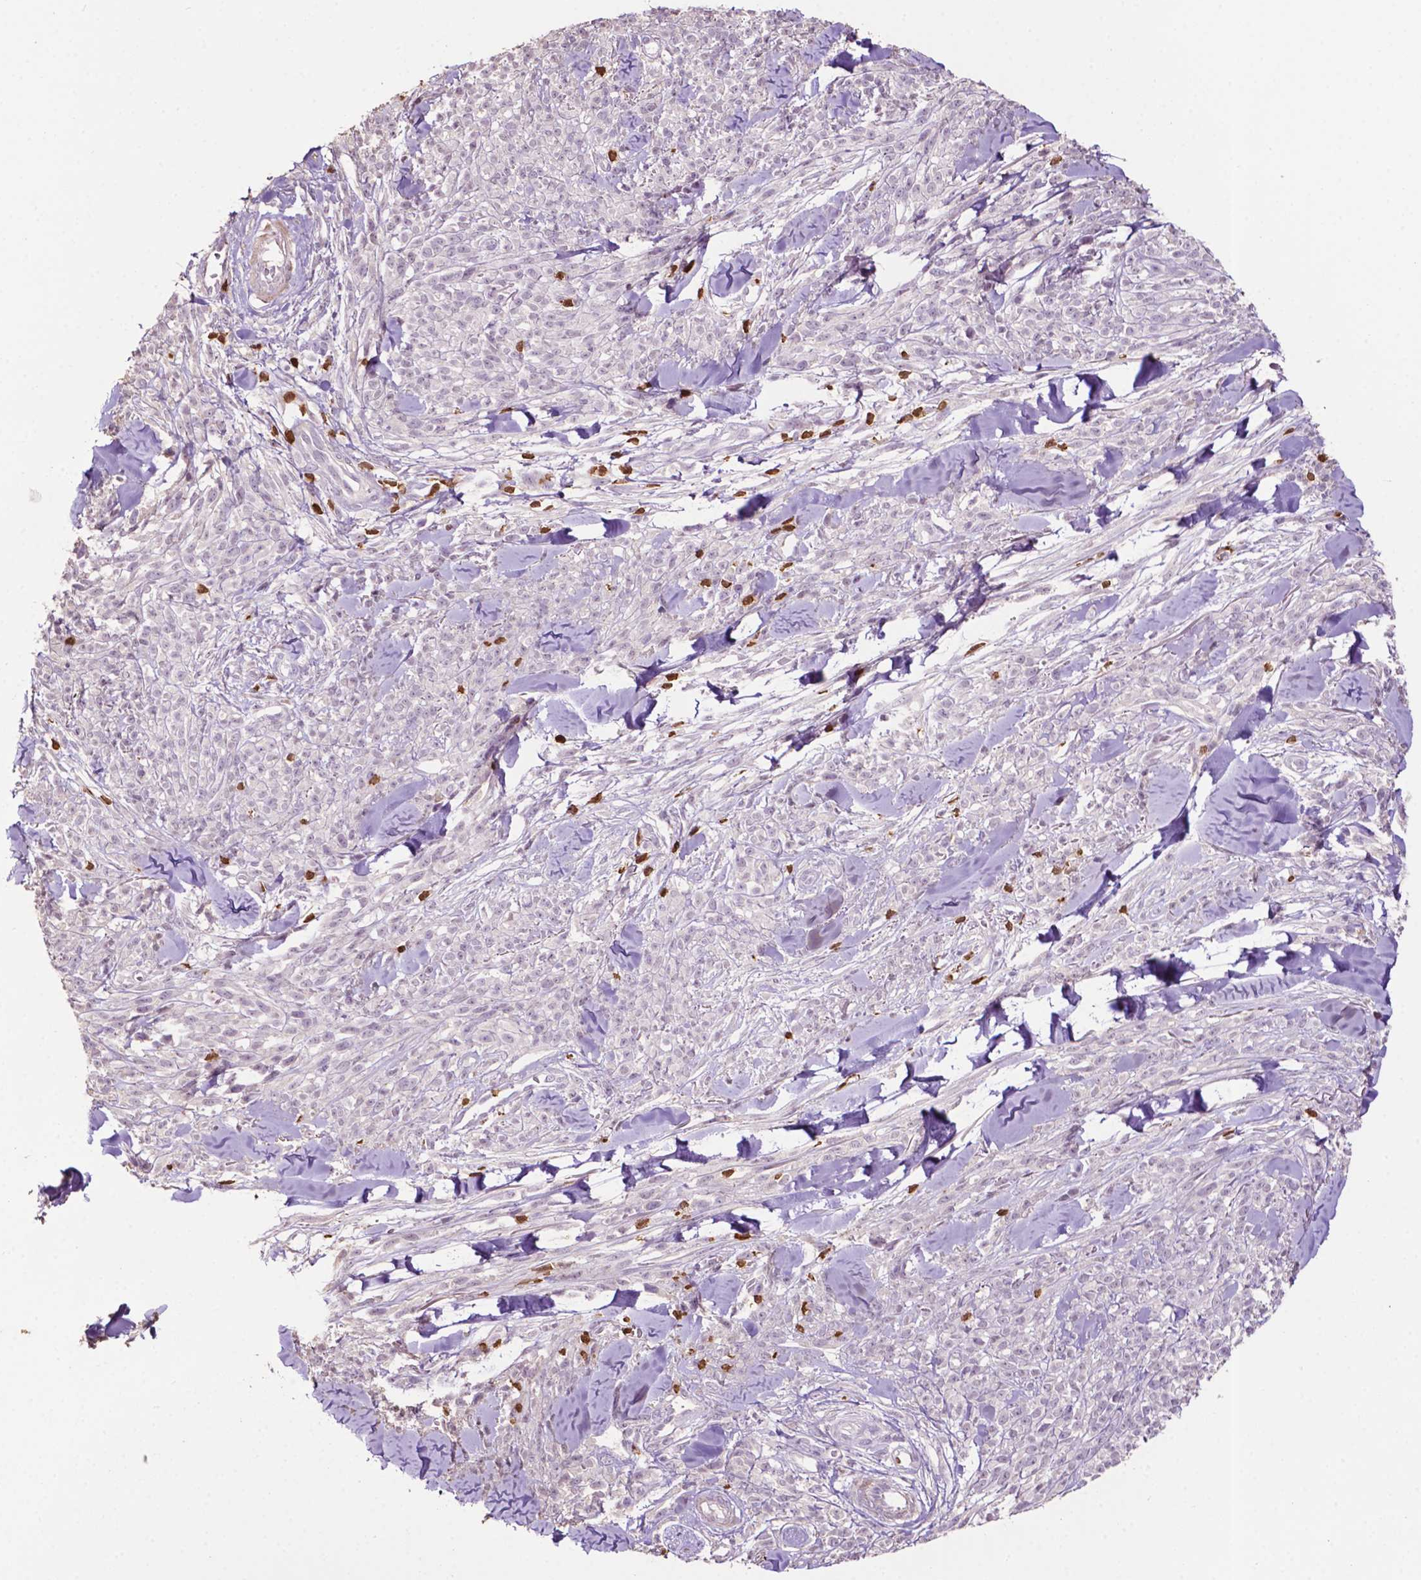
{"staining": {"intensity": "negative", "quantity": "none", "location": "none"}, "tissue": "melanoma", "cell_type": "Tumor cells", "image_type": "cancer", "snomed": [{"axis": "morphology", "description": "Malignant melanoma, NOS"}, {"axis": "topography", "description": "Skin"}, {"axis": "topography", "description": "Skin of trunk"}], "caption": "Histopathology image shows no significant protein positivity in tumor cells of malignant melanoma.", "gene": "TBC1D10C", "patient": {"sex": "male", "age": 74}}